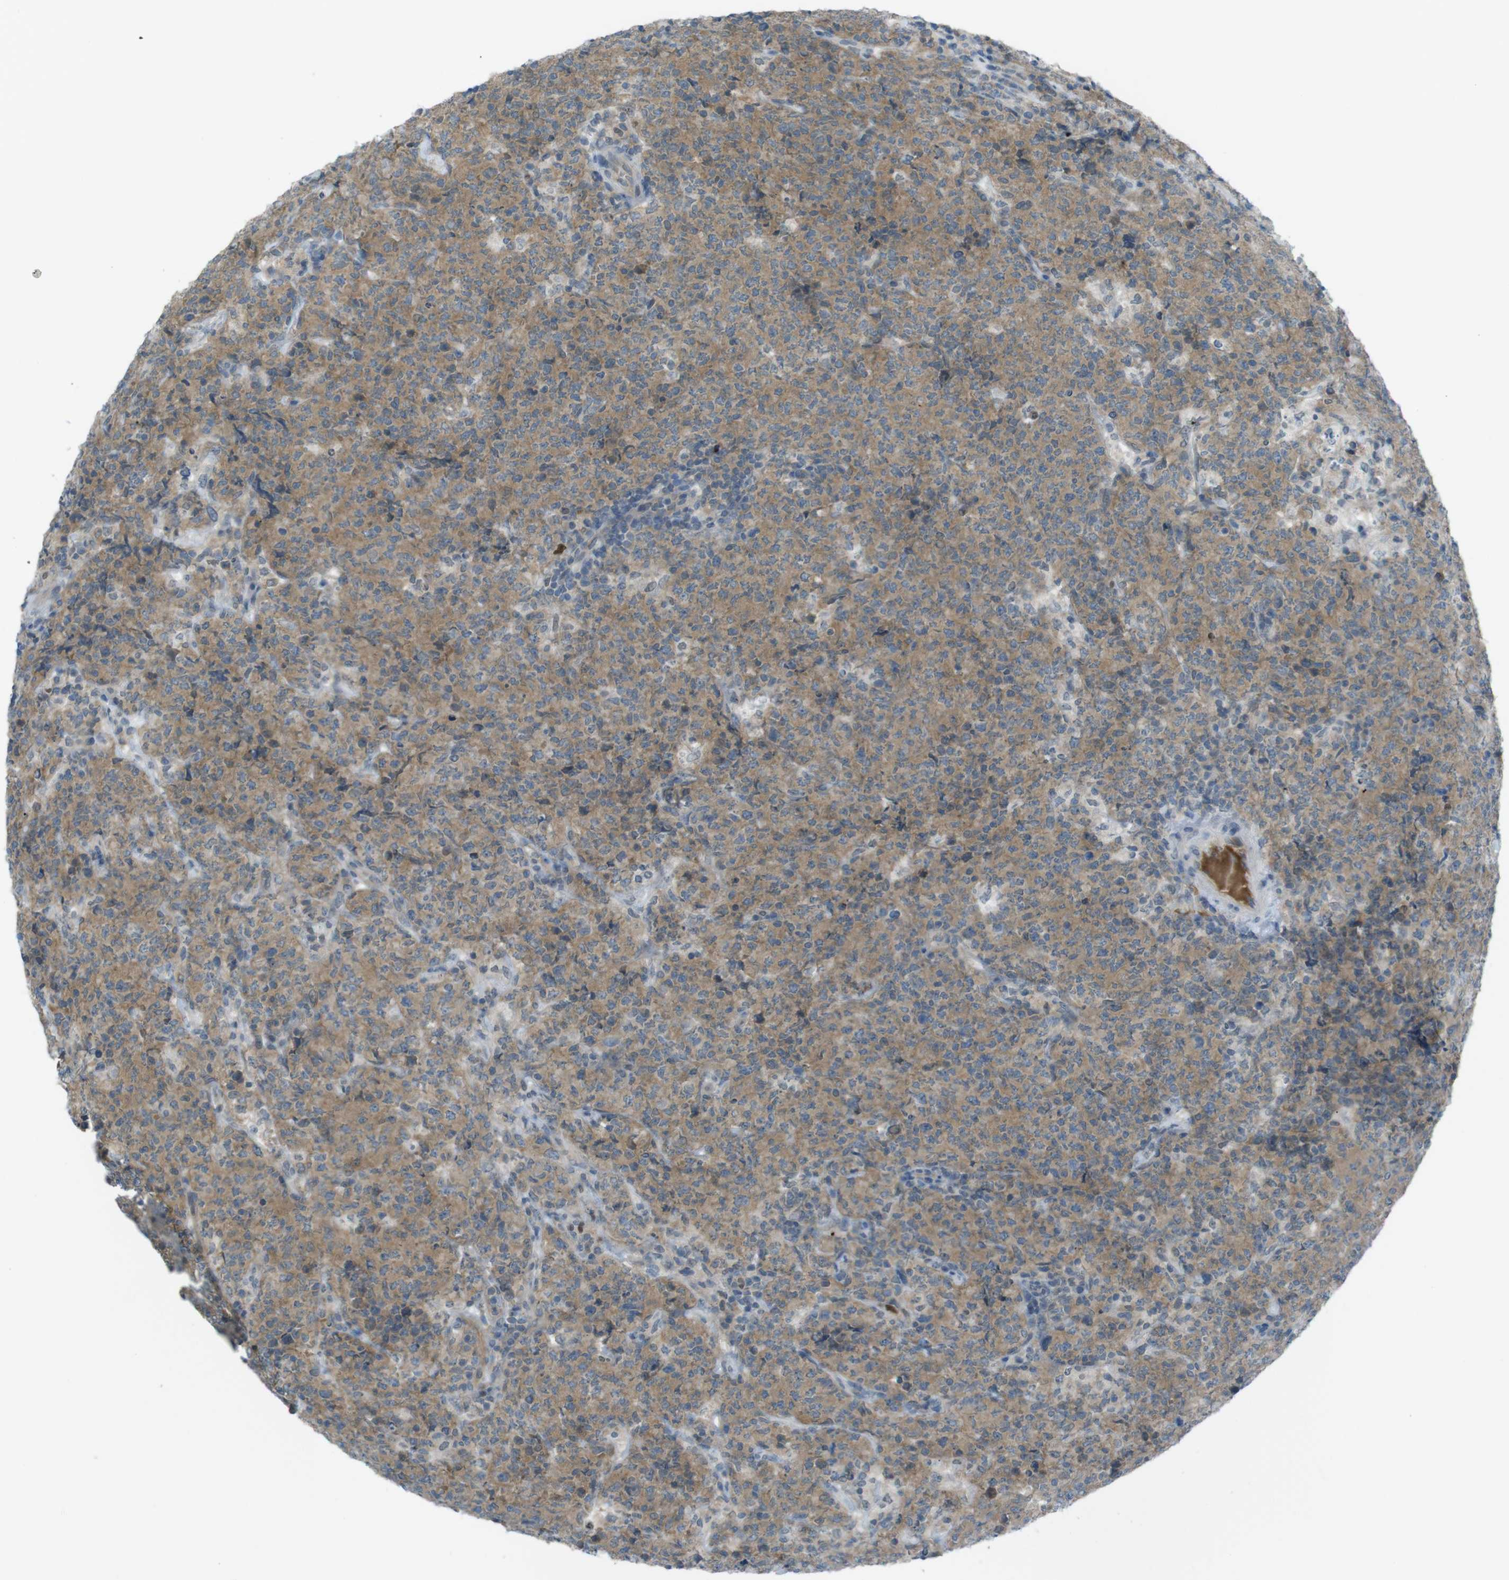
{"staining": {"intensity": "moderate", "quantity": ">75%", "location": "cytoplasmic/membranous"}, "tissue": "lymphoma", "cell_type": "Tumor cells", "image_type": "cancer", "snomed": [{"axis": "morphology", "description": "Malignant lymphoma, non-Hodgkin's type, High grade"}, {"axis": "topography", "description": "Tonsil"}], "caption": "The image exhibits a brown stain indicating the presence of a protein in the cytoplasmic/membranous of tumor cells in lymphoma.", "gene": "ZDHHC20", "patient": {"sex": "female", "age": 36}}